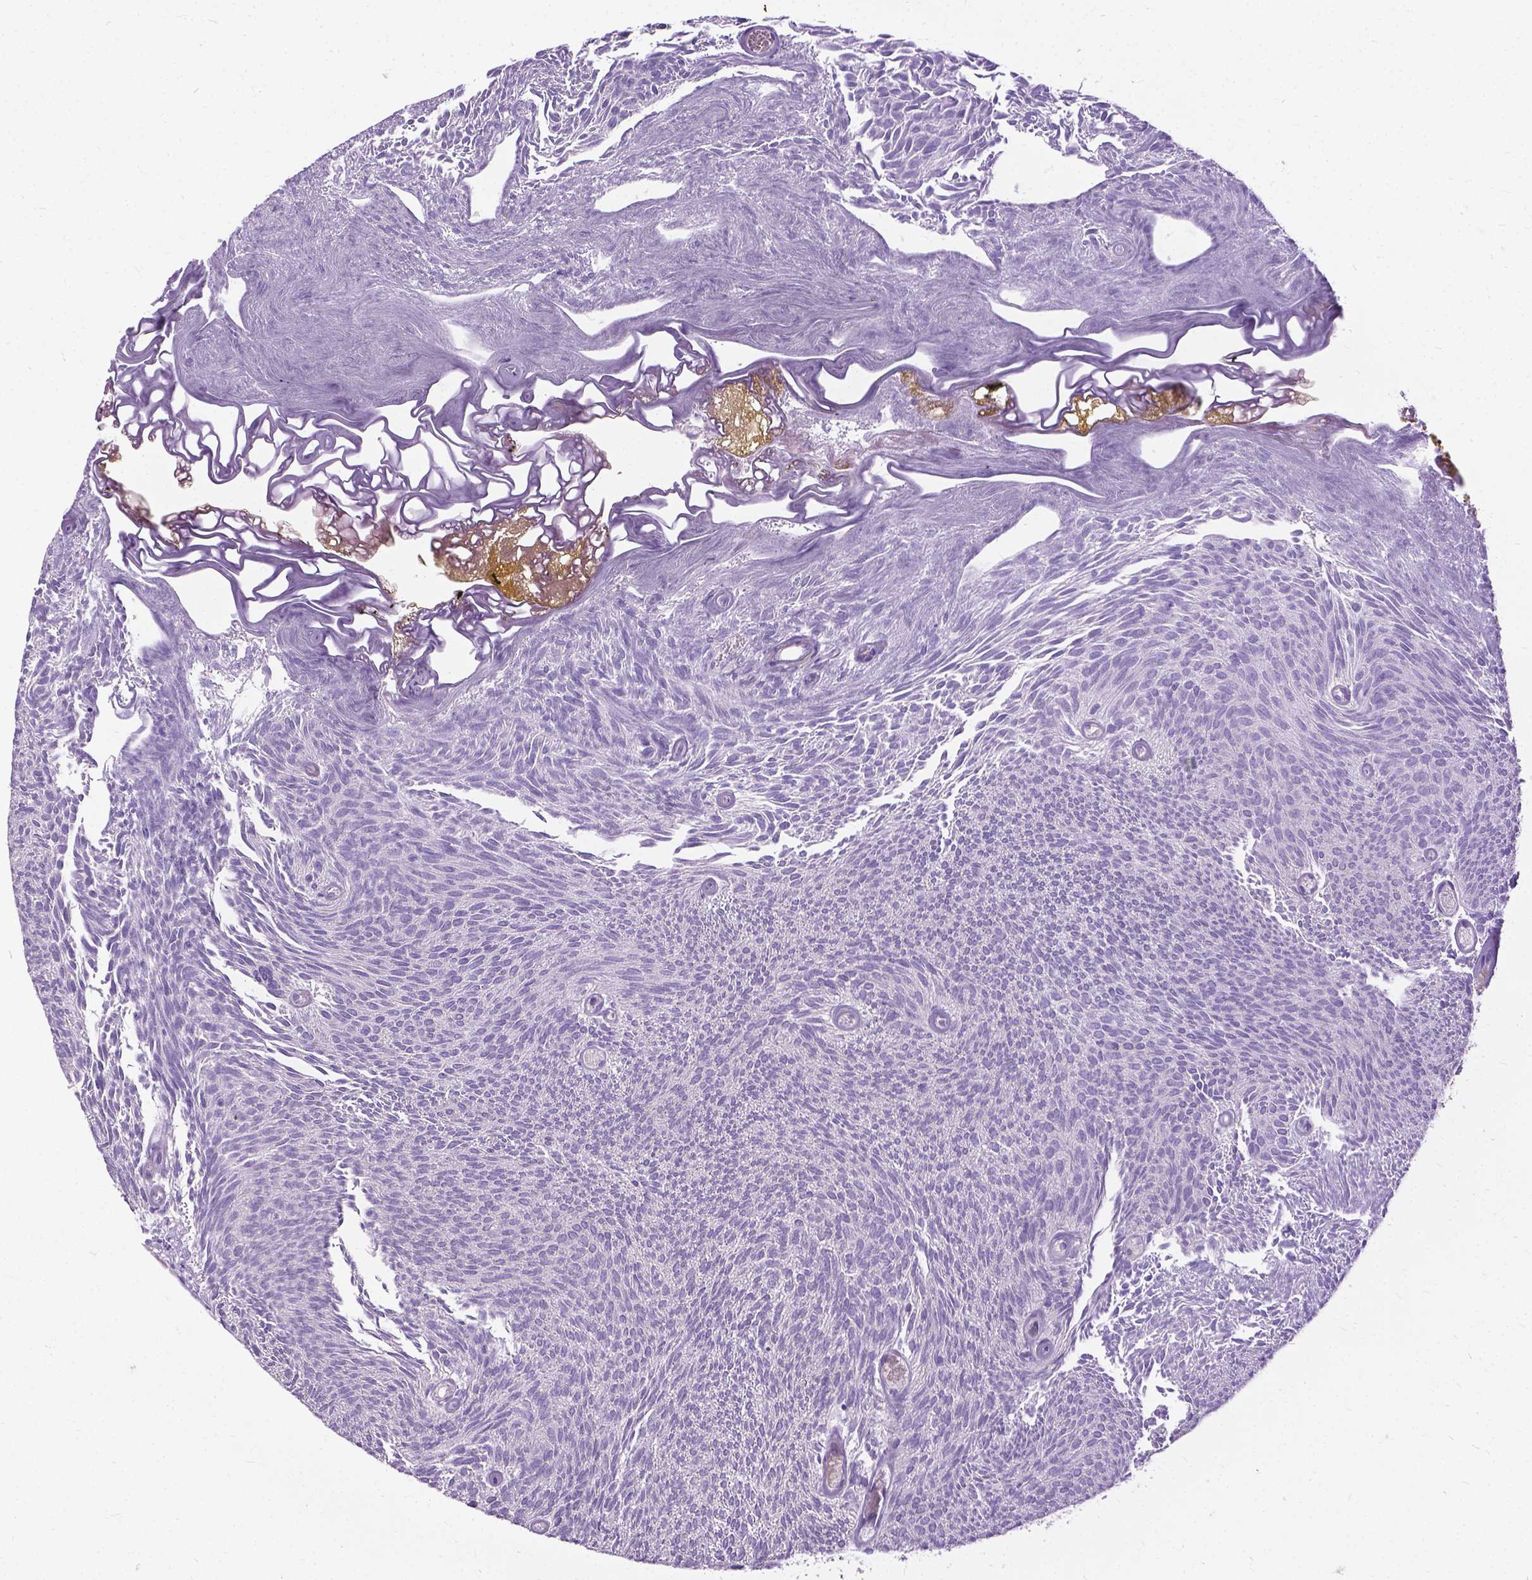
{"staining": {"intensity": "negative", "quantity": "none", "location": "none"}, "tissue": "urothelial cancer", "cell_type": "Tumor cells", "image_type": "cancer", "snomed": [{"axis": "morphology", "description": "Urothelial carcinoma, Low grade"}, {"axis": "topography", "description": "Urinary bladder"}], "caption": "Immunohistochemistry of human urothelial carcinoma (low-grade) demonstrates no expression in tumor cells.", "gene": "JAK3", "patient": {"sex": "male", "age": 77}}